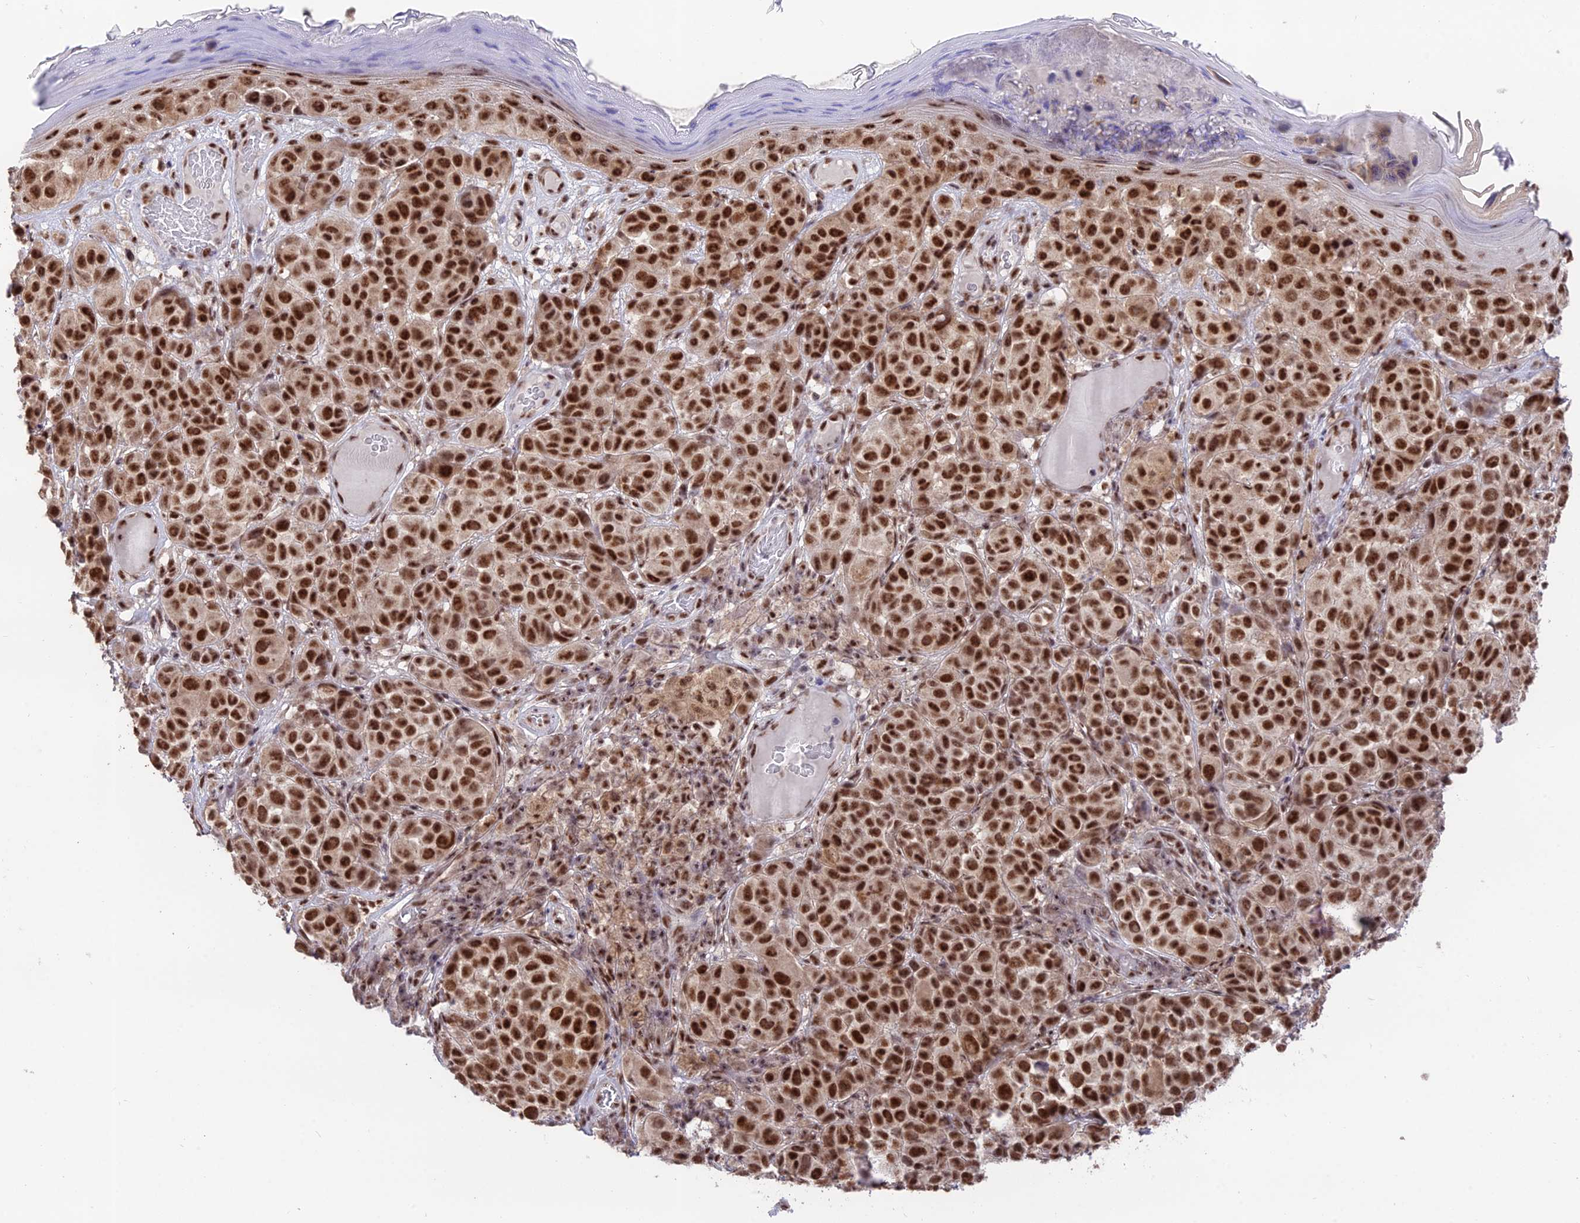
{"staining": {"intensity": "strong", "quantity": ">75%", "location": "nuclear"}, "tissue": "melanoma", "cell_type": "Tumor cells", "image_type": "cancer", "snomed": [{"axis": "morphology", "description": "Malignant melanoma, NOS"}, {"axis": "topography", "description": "Skin"}], "caption": "This is a histology image of immunohistochemistry (IHC) staining of melanoma, which shows strong staining in the nuclear of tumor cells.", "gene": "THOC7", "patient": {"sex": "male", "age": 38}}